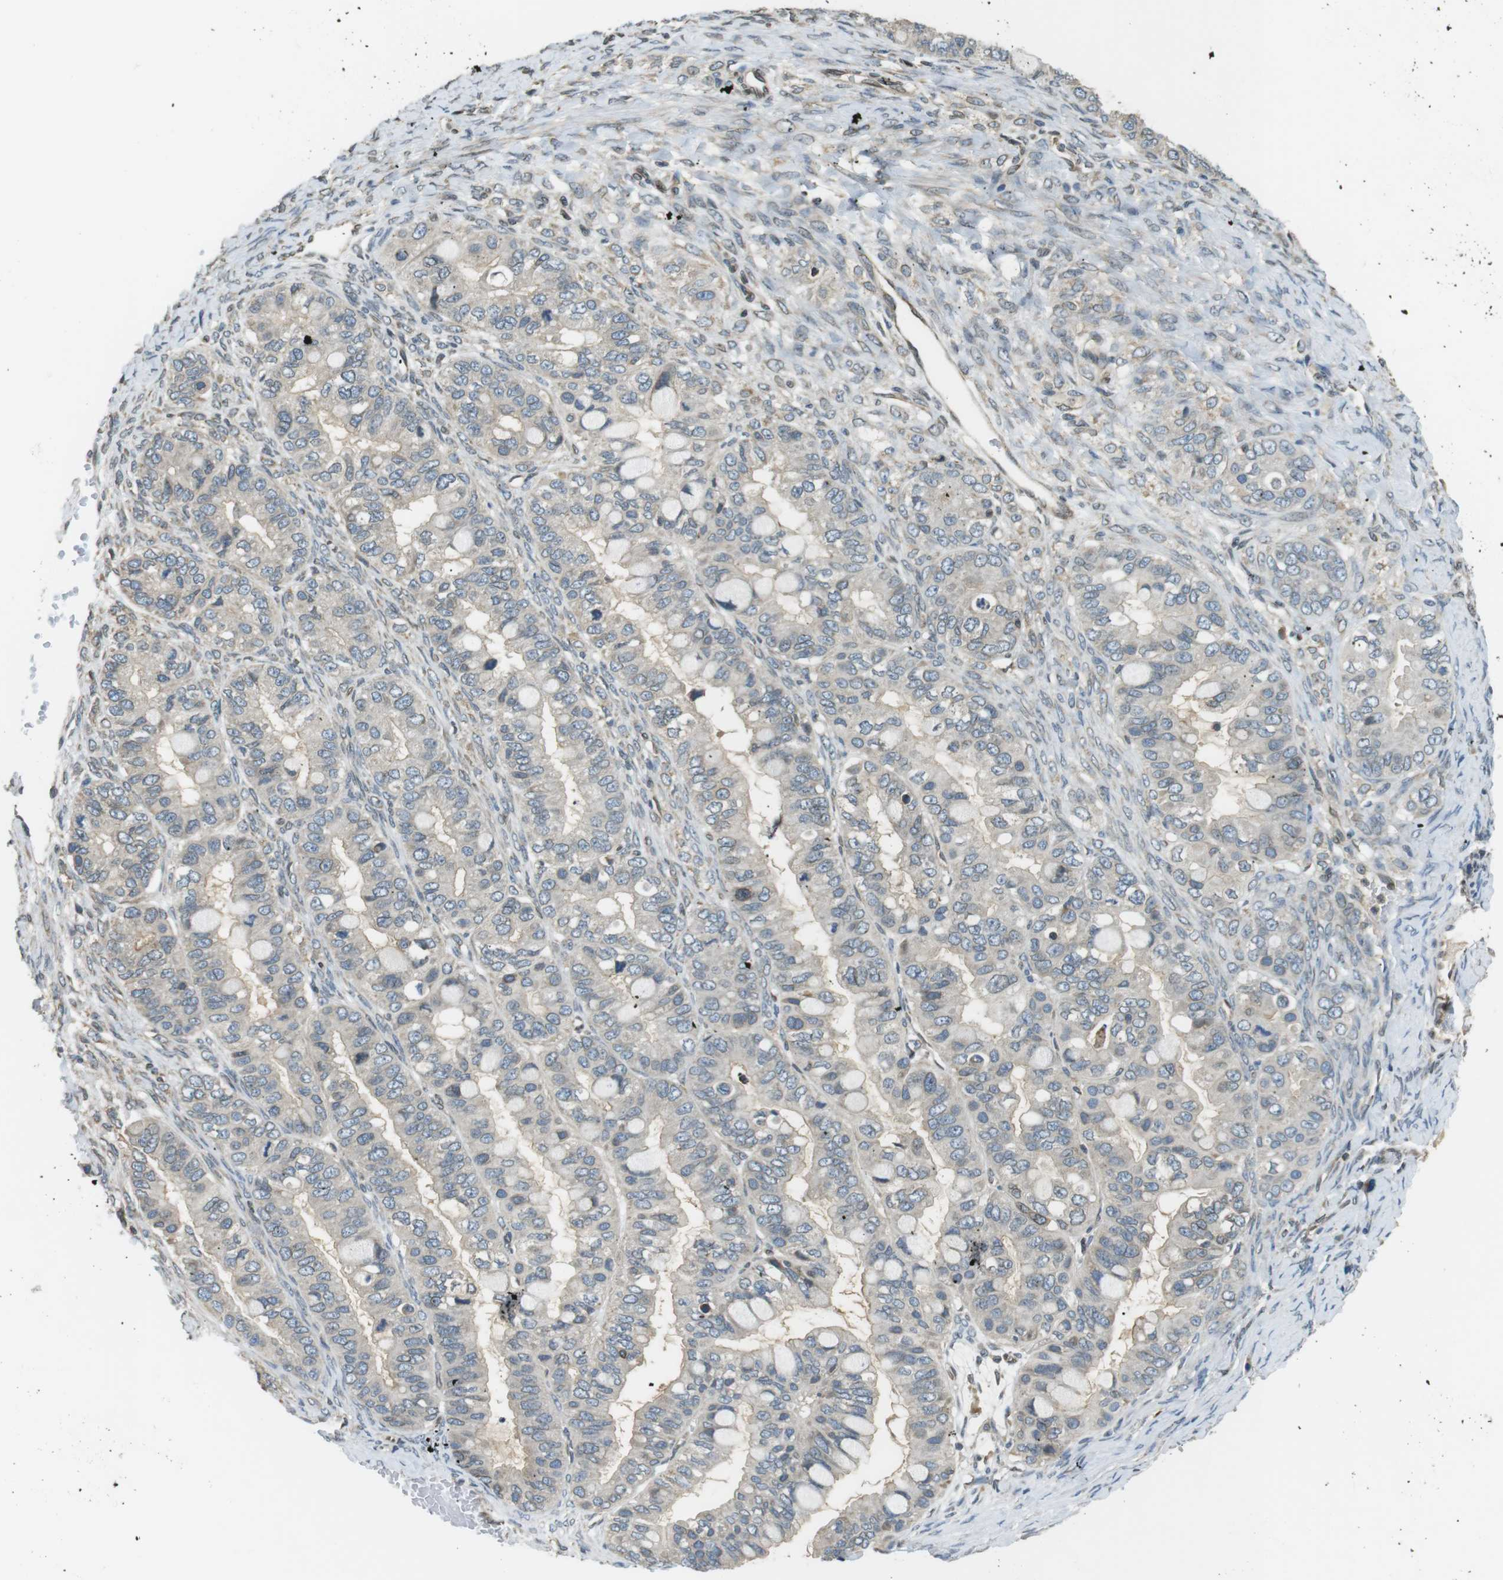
{"staining": {"intensity": "weak", "quantity": "<25%", "location": "cytoplasmic/membranous,nuclear"}, "tissue": "ovarian cancer", "cell_type": "Tumor cells", "image_type": "cancer", "snomed": [{"axis": "morphology", "description": "Cystadenocarcinoma, mucinous, NOS"}, {"axis": "topography", "description": "Ovary"}], "caption": "Tumor cells are negative for brown protein staining in ovarian cancer.", "gene": "TMX4", "patient": {"sex": "female", "age": 80}}